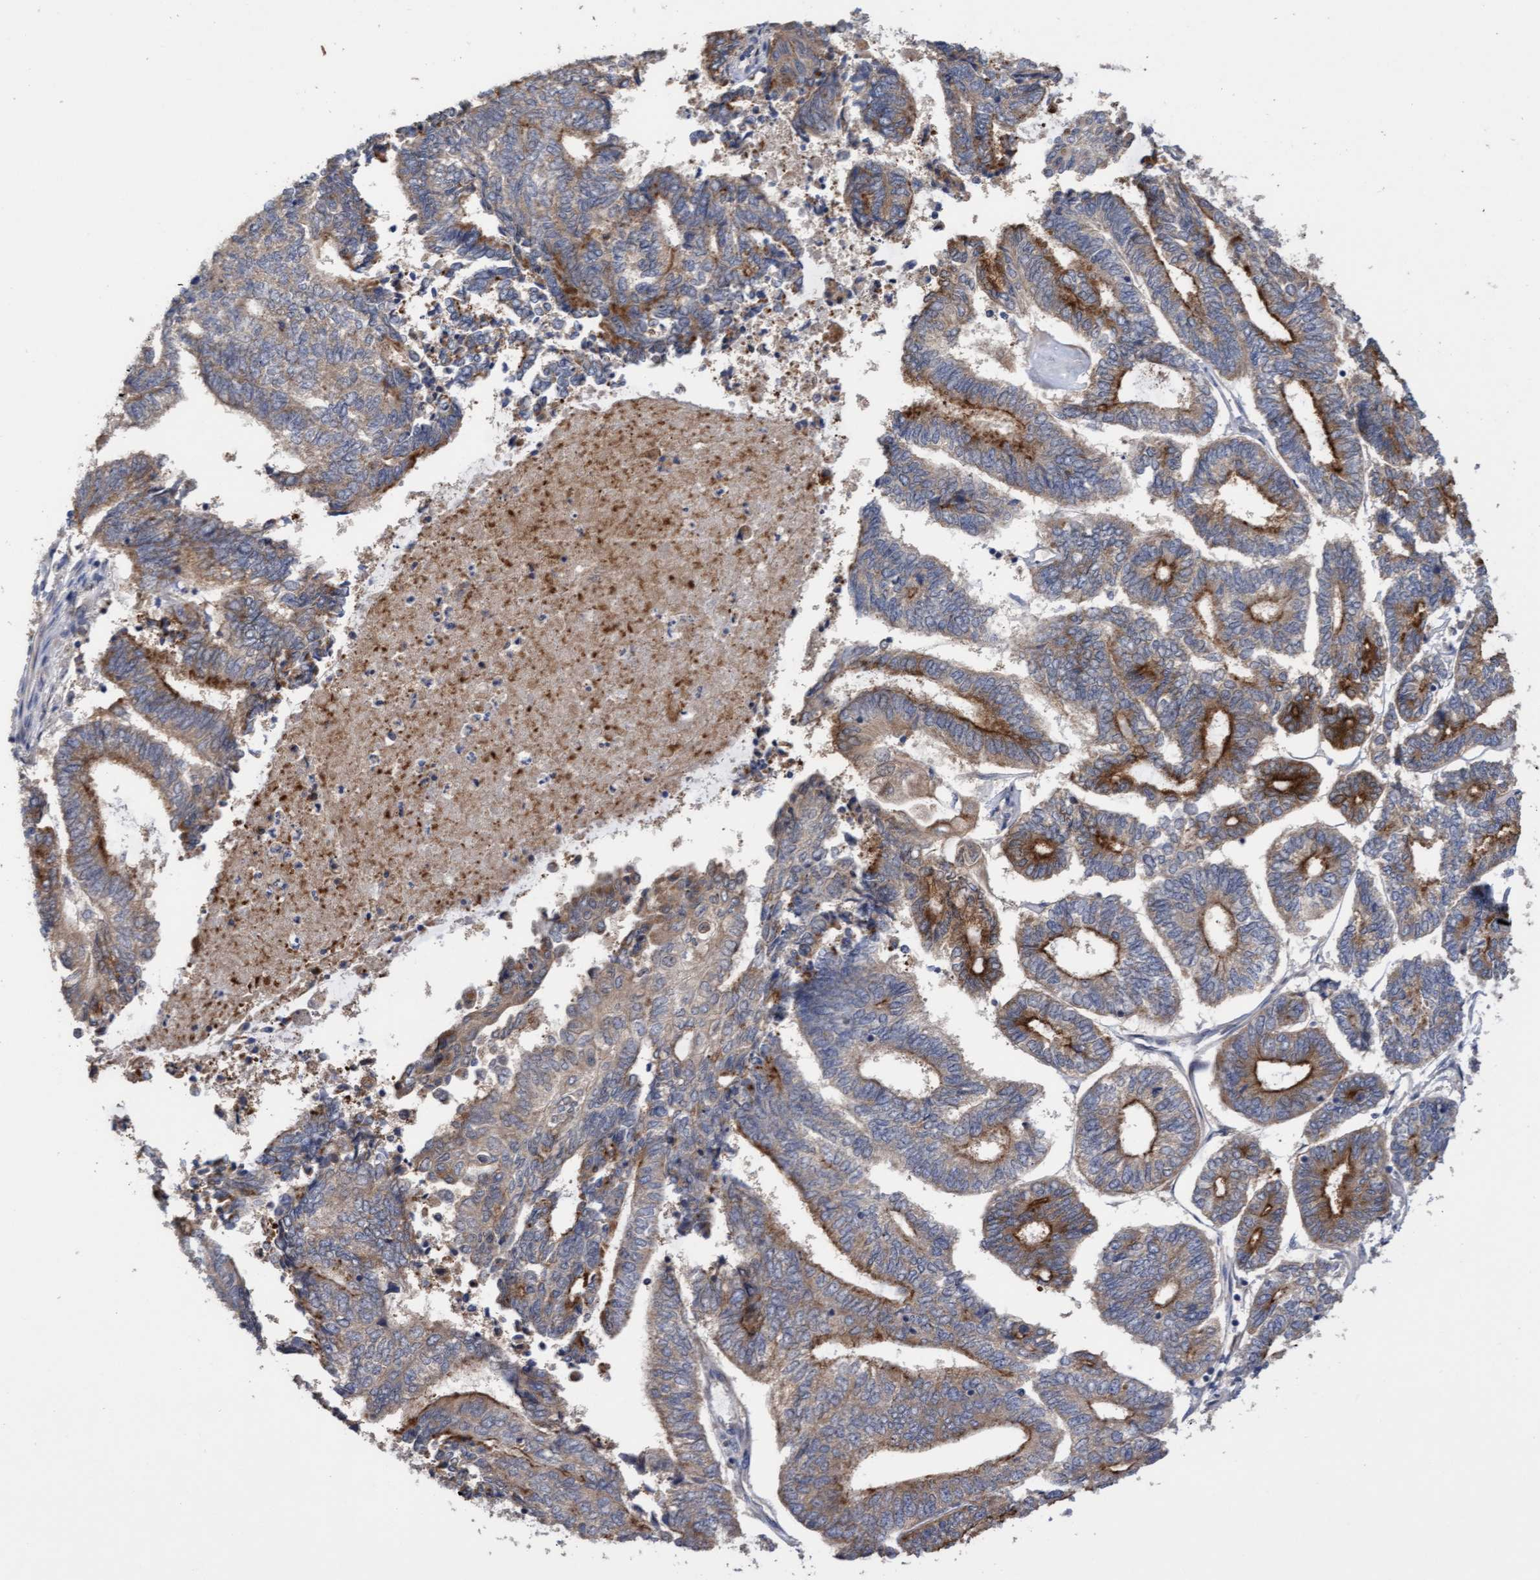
{"staining": {"intensity": "moderate", "quantity": ">75%", "location": "cytoplasmic/membranous"}, "tissue": "endometrial cancer", "cell_type": "Tumor cells", "image_type": "cancer", "snomed": [{"axis": "morphology", "description": "Adenocarcinoma, NOS"}, {"axis": "topography", "description": "Uterus"}, {"axis": "topography", "description": "Endometrium"}], "caption": "Immunohistochemistry (IHC) histopathology image of neoplastic tissue: endometrial cancer (adenocarcinoma) stained using immunohistochemistry (IHC) shows medium levels of moderate protein expression localized specifically in the cytoplasmic/membranous of tumor cells, appearing as a cytoplasmic/membranous brown color.", "gene": "ITFG1", "patient": {"sex": "female", "age": 70}}